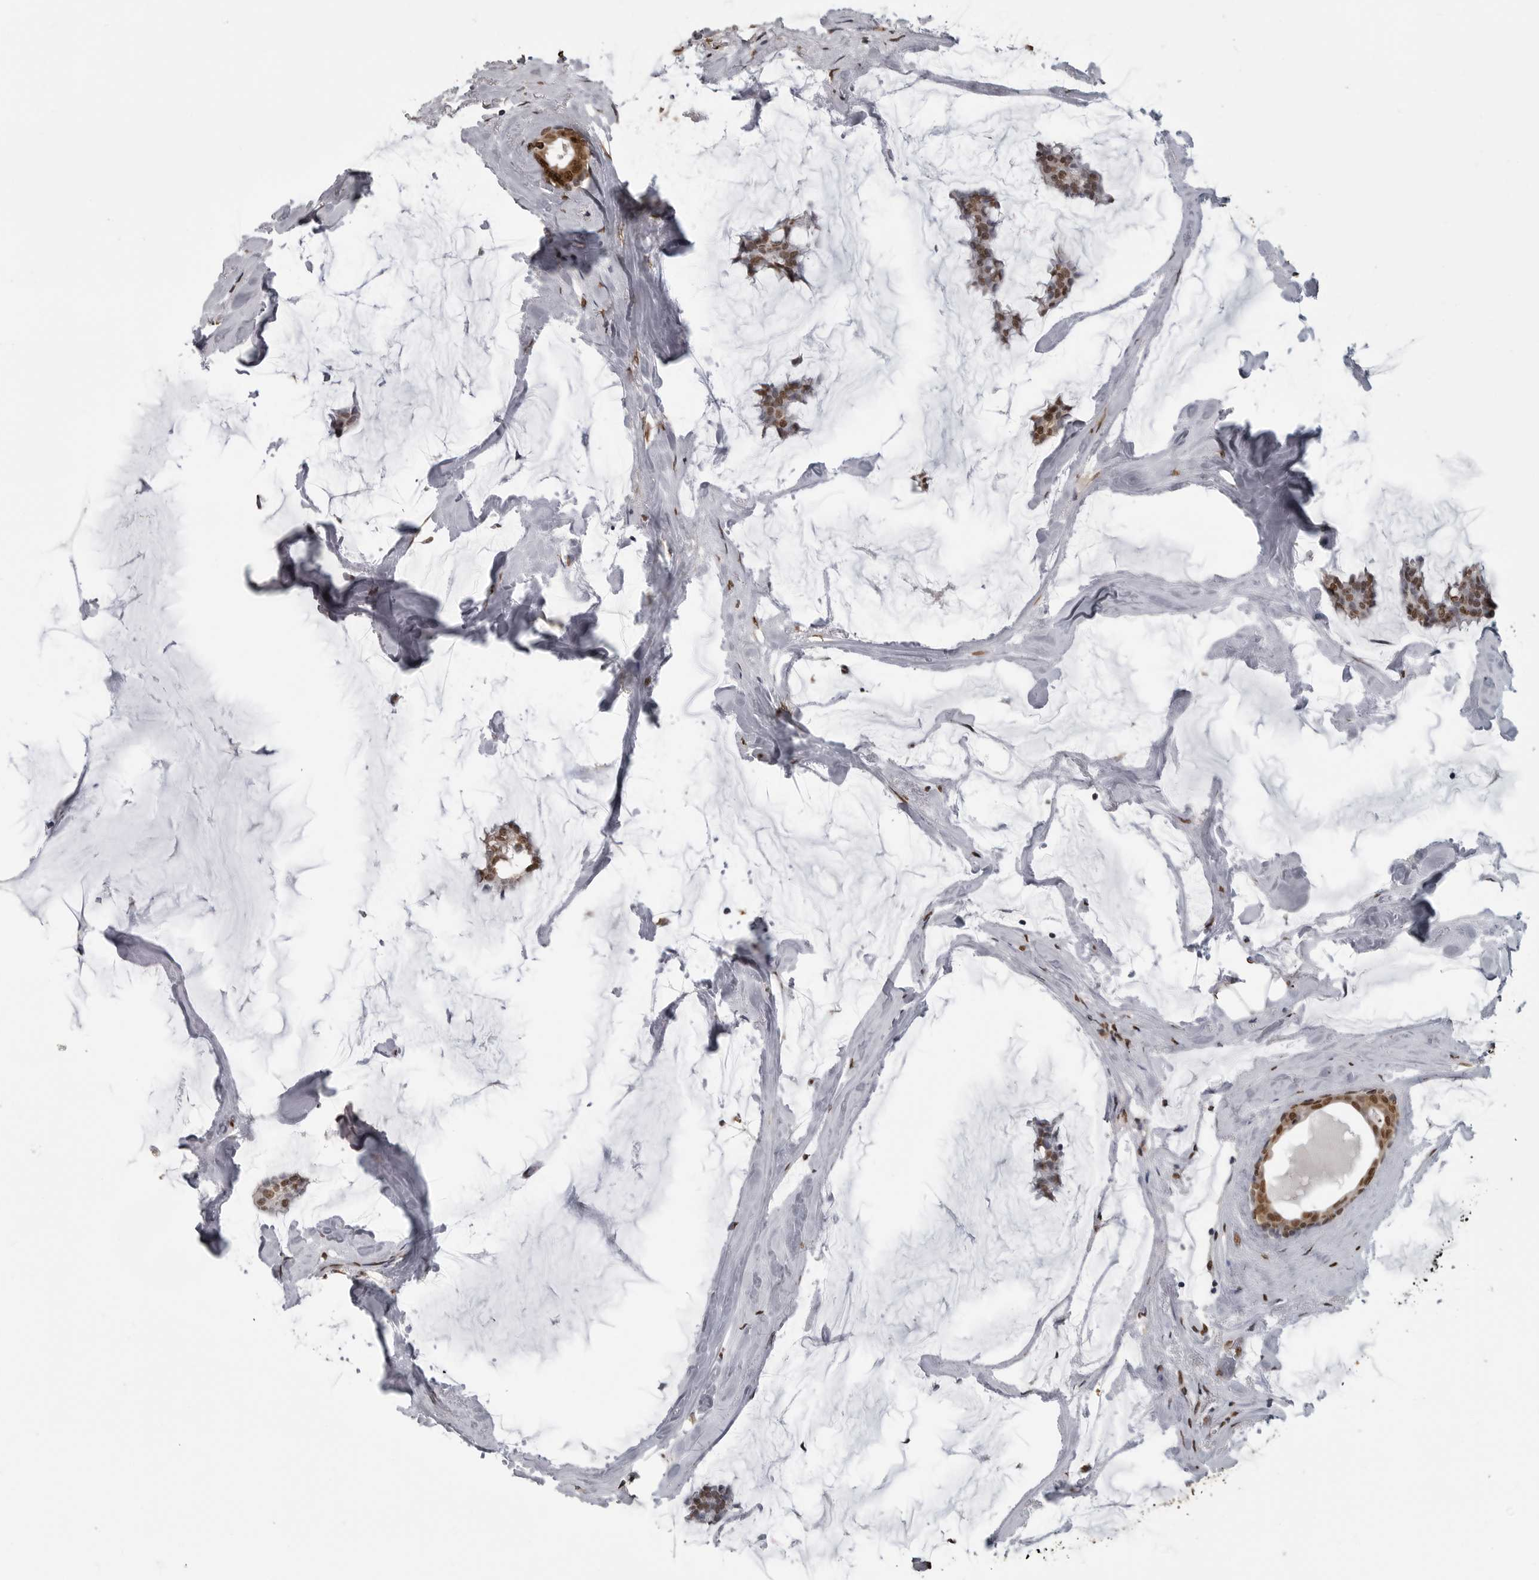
{"staining": {"intensity": "moderate", "quantity": ">75%", "location": "nuclear"}, "tissue": "breast cancer", "cell_type": "Tumor cells", "image_type": "cancer", "snomed": [{"axis": "morphology", "description": "Duct carcinoma"}, {"axis": "topography", "description": "Breast"}], "caption": "High-power microscopy captured an IHC micrograph of invasive ductal carcinoma (breast), revealing moderate nuclear expression in about >75% of tumor cells.", "gene": "SMAD2", "patient": {"sex": "female", "age": 93}}